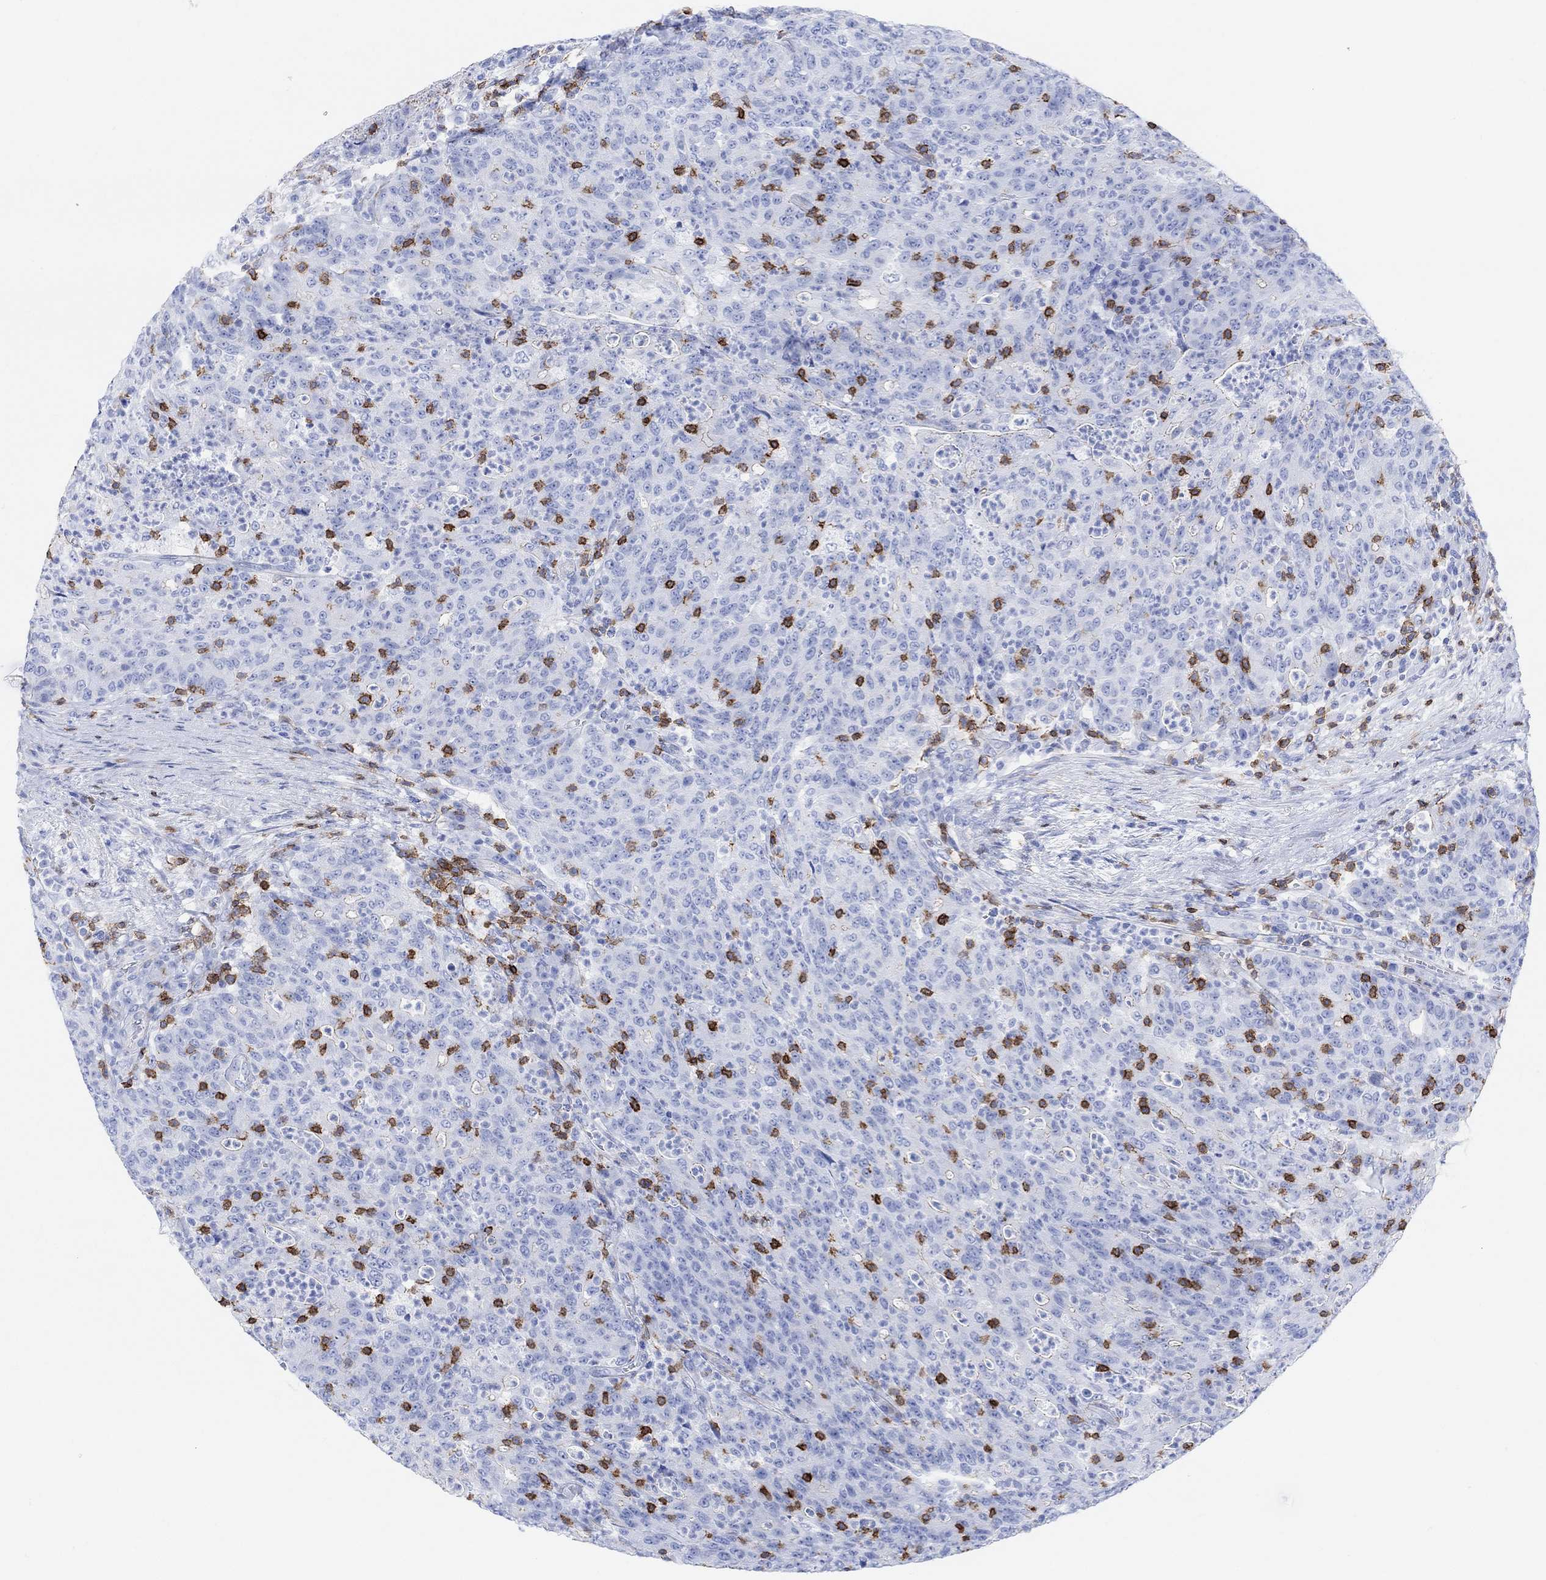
{"staining": {"intensity": "negative", "quantity": "none", "location": "none"}, "tissue": "colorectal cancer", "cell_type": "Tumor cells", "image_type": "cancer", "snomed": [{"axis": "morphology", "description": "Adenocarcinoma, NOS"}, {"axis": "topography", "description": "Colon"}], "caption": "Adenocarcinoma (colorectal) stained for a protein using immunohistochemistry demonstrates no staining tumor cells.", "gene": "GPR65", "patient": {"sex": "male", "age": 70}}